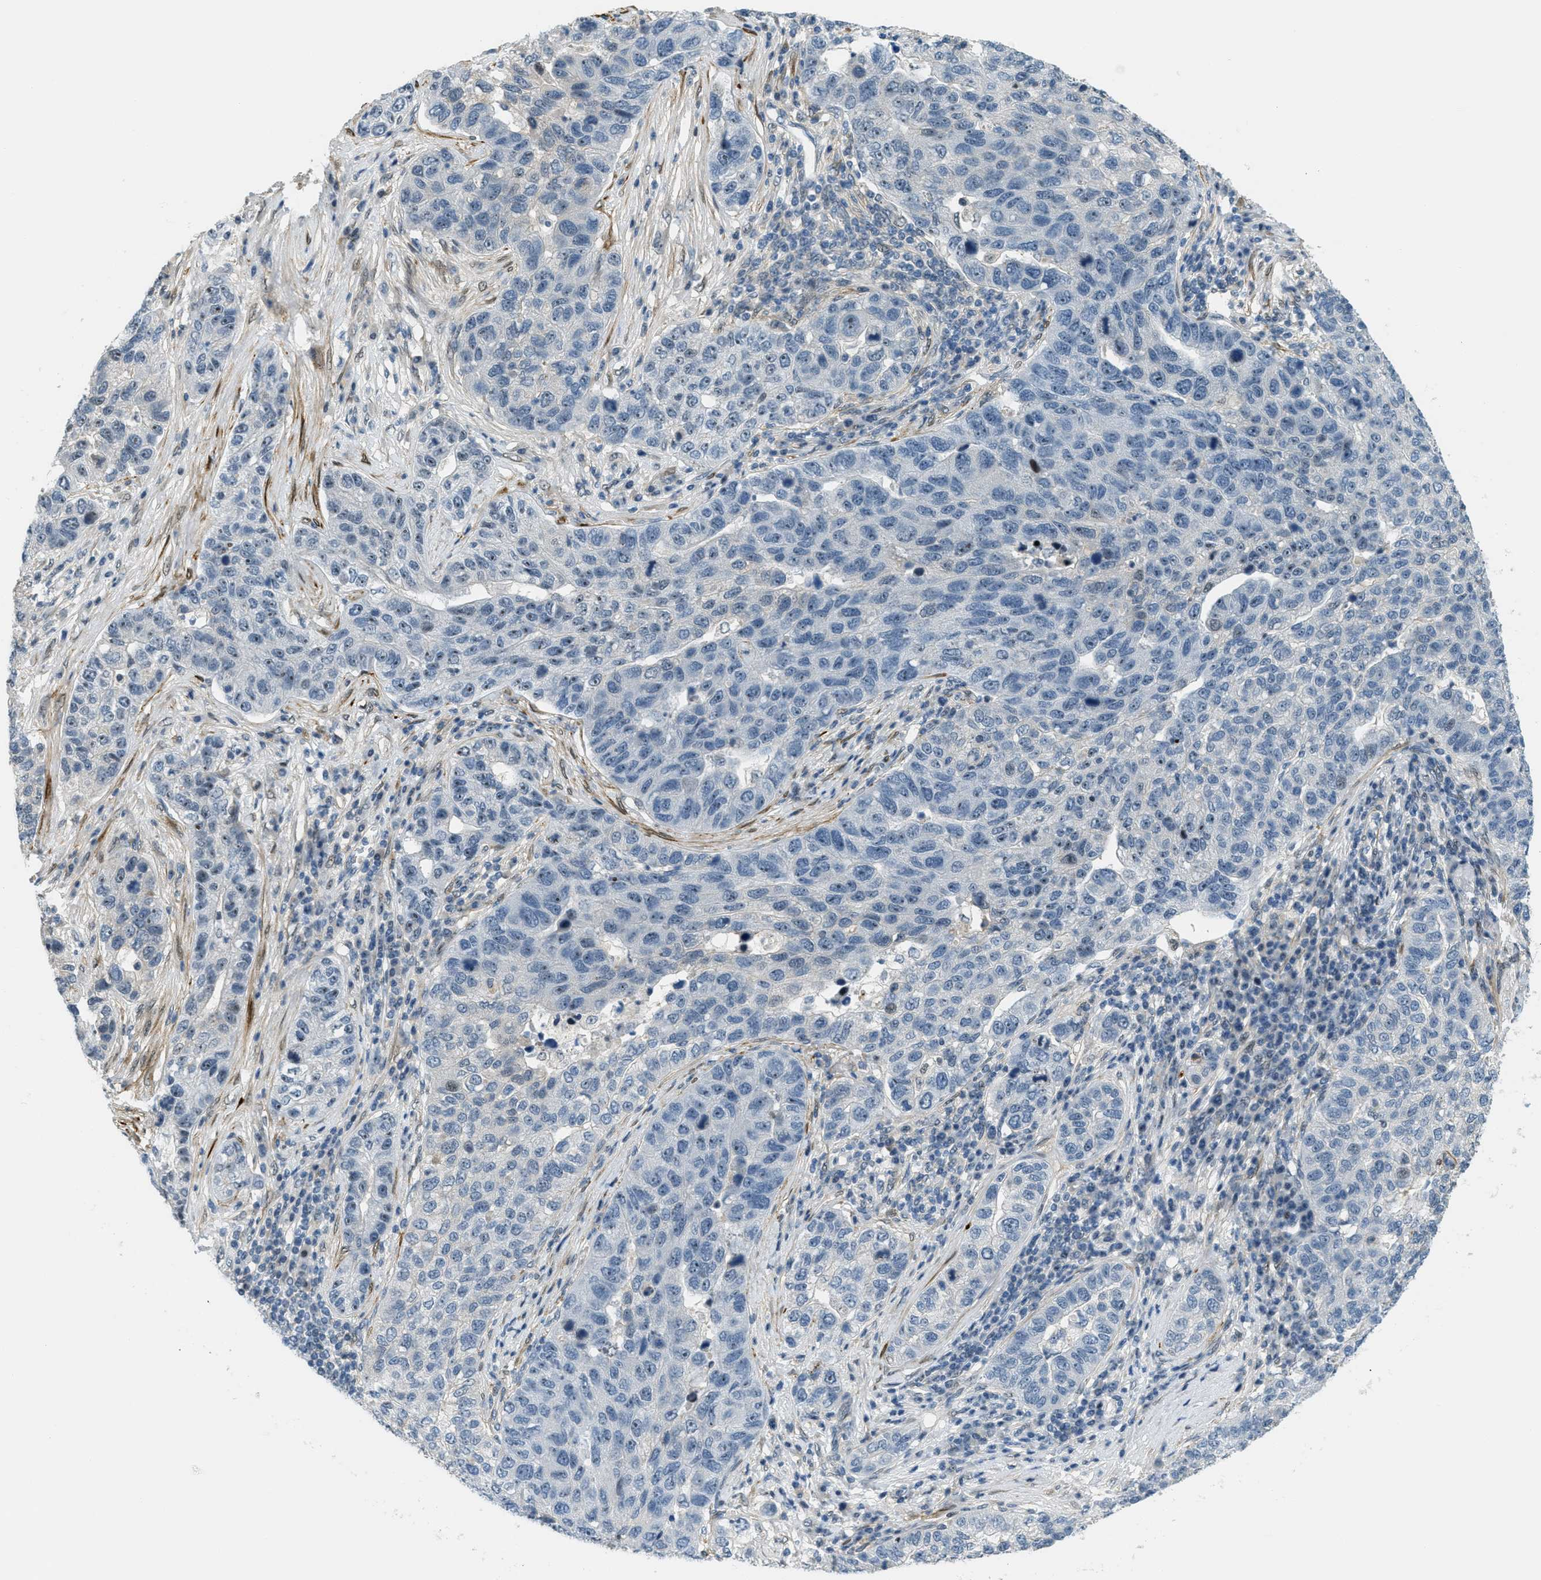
{"staining": {"intensity": "negative", "quantity": "none", "location": "none"}, "tissue": "pancreatic cancer", "cell_type": "Tumor cells", "image_type": "cancer", "snomed": [{"axis": "morphology", "description": "Adenocarcinoma, NOS"}, {"axis": "topography", "description": "Pancreas"}], "caption": "A micrograph of human adenocarcinoma (pancreatic) is negative for staining in tumor cells.", "gene": "ZDHHC23", "patient": {"sex": "female", "age": 61}}